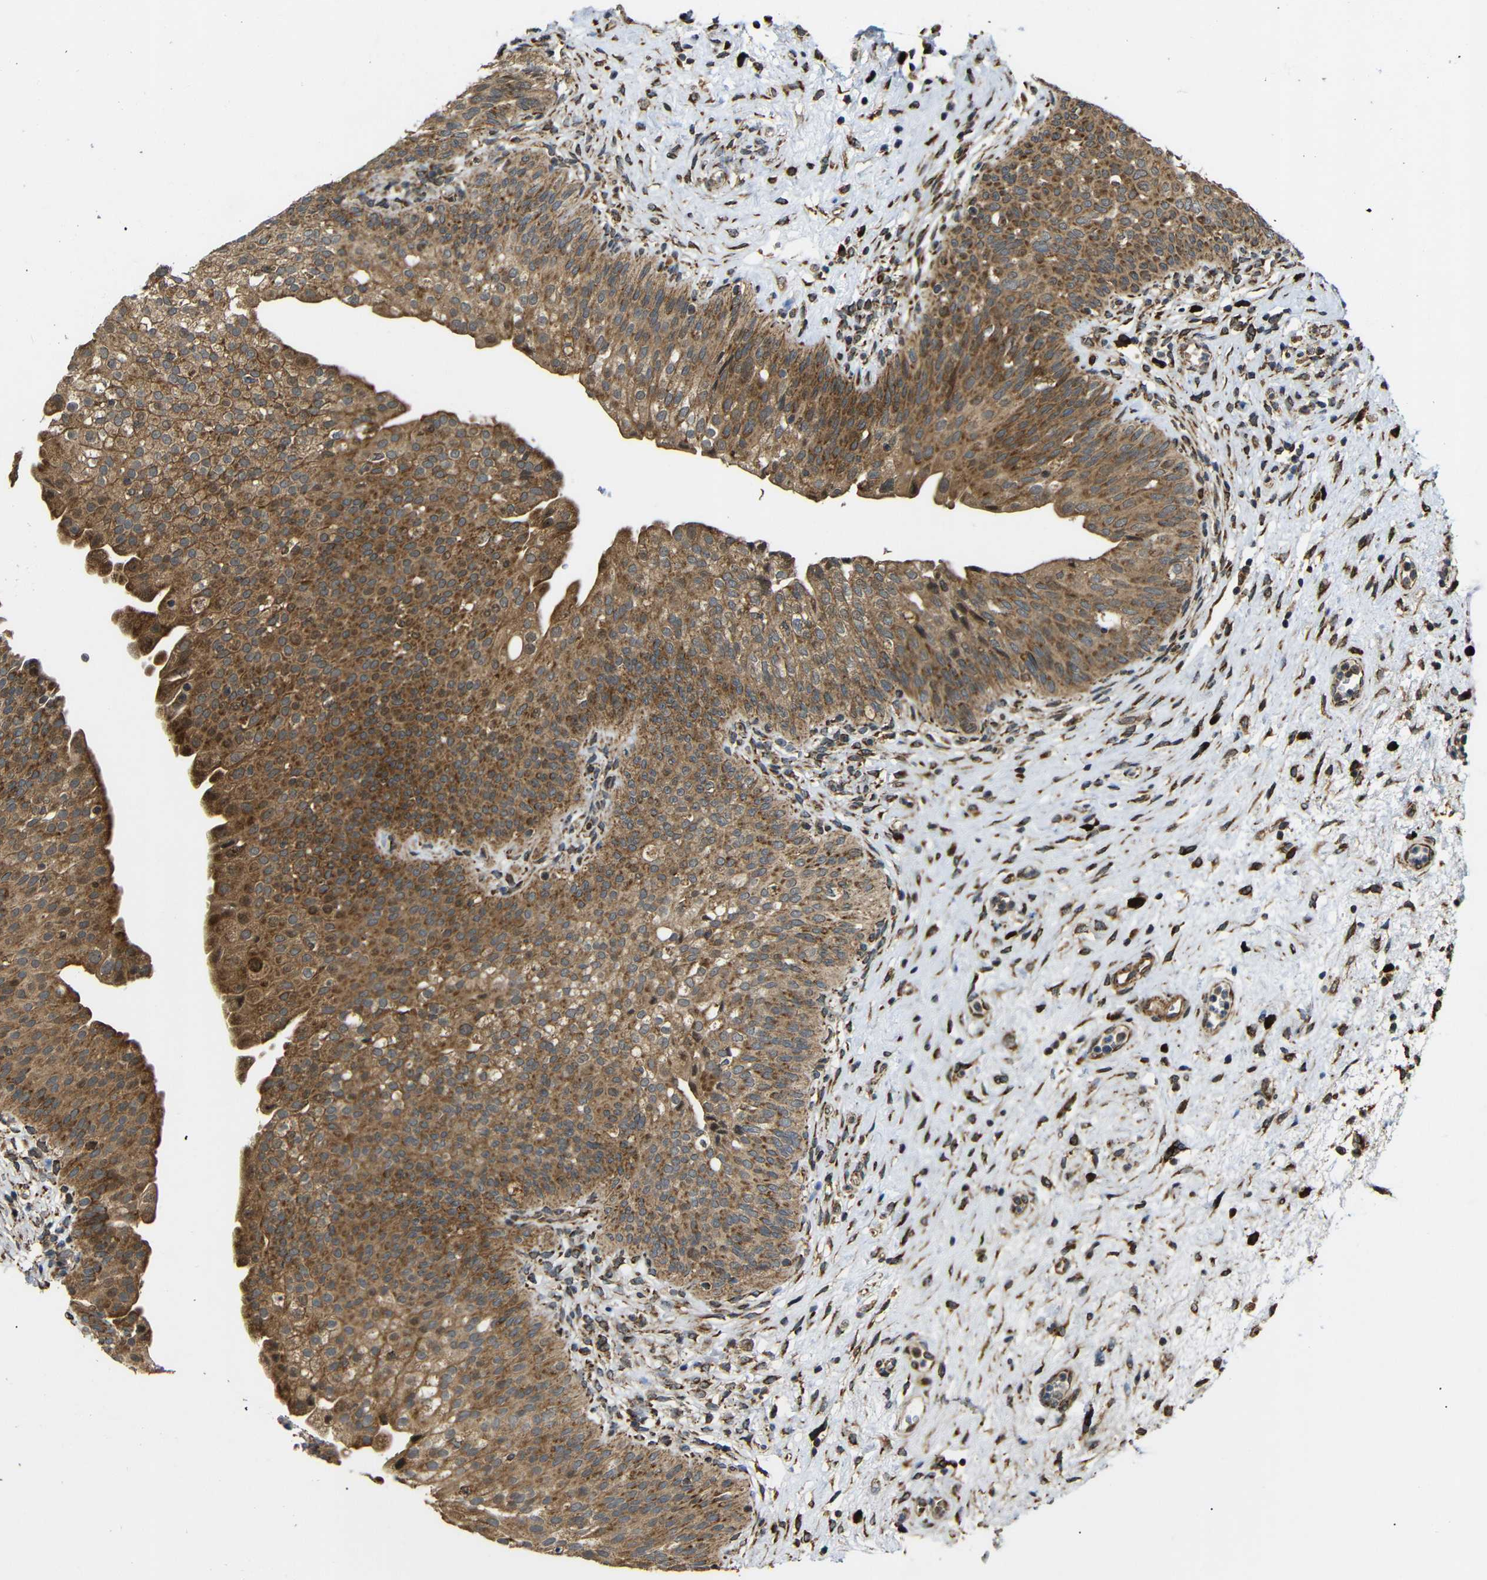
{"staining": {"intensity": "strong", "quantity": ">75%", "location": "cytoplasmic/membranous"}, "tissue": "urinary bladder", "cell_type": "Urothelial cells", "image_type": "normal", "snomed": [{"axis": "morphology", "description": "Normal tissue, NOS"}, {"axis": "topography", "description": "Urinary bladder"}], "caption": "Protein positivity by immunohistochemistry (IHC) shows strong cytoplasmic/membranous expression in about >75% of urothelial cells in normal urinary bladder.", "gene": "KANK4", "patient": {"sex": "male", "age": 46}}